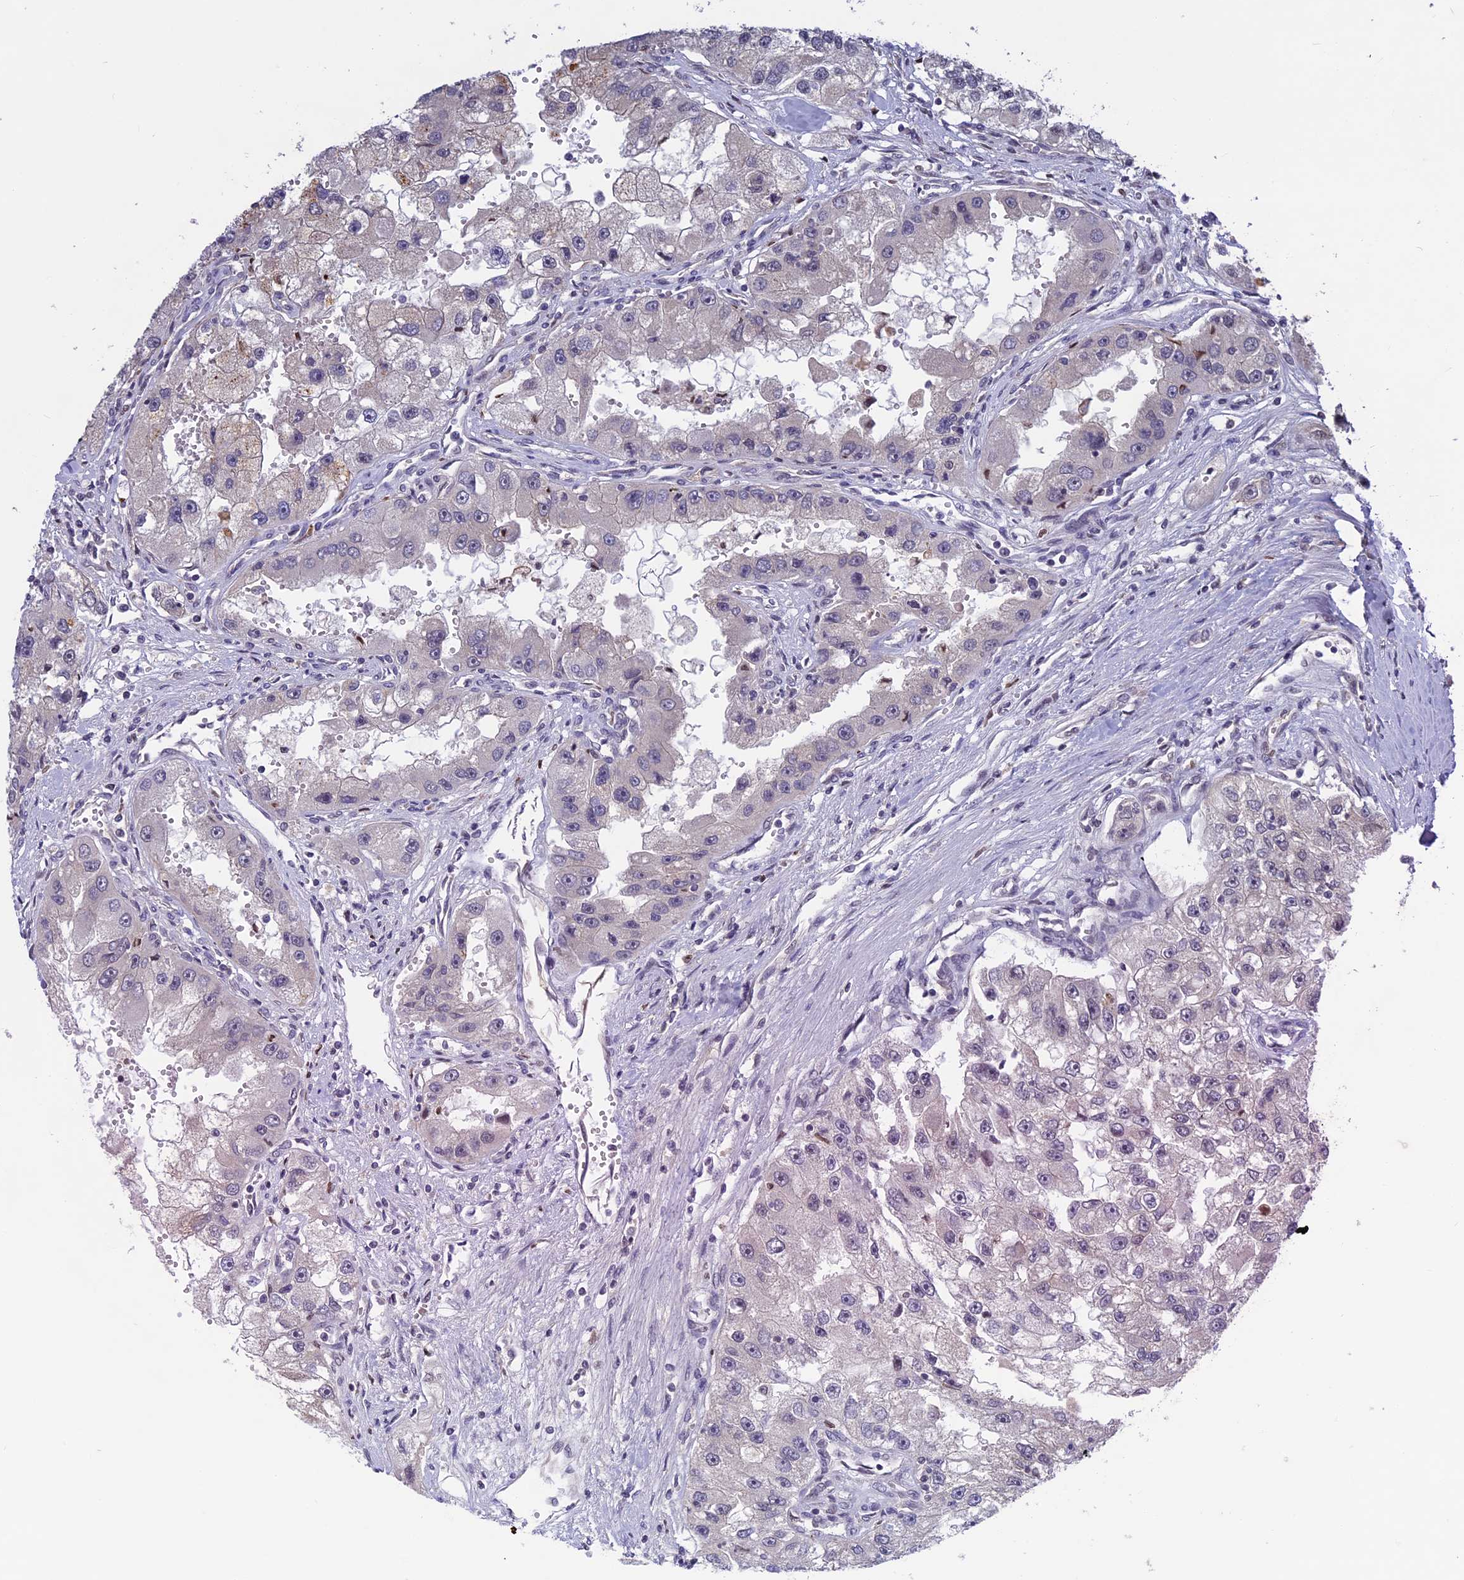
{"staining": {"intensity": "negative", "quantity": "none", "location": "none"}, "tissue": "renal cancer", "cell_type": "Tumor cells", "image_type": "cancer", "snomed": [{"axis": "morphology", "description": "Adenocarcinoma, NOS"}, {"axis": "topography", "description": "Kidney"}], "caption": "A histopathology image of human renal adenocarcinoma is negative for staining in tumor cells.", "gene": "SPIRE1", "patient": {"sex": "male", "age": 63}}